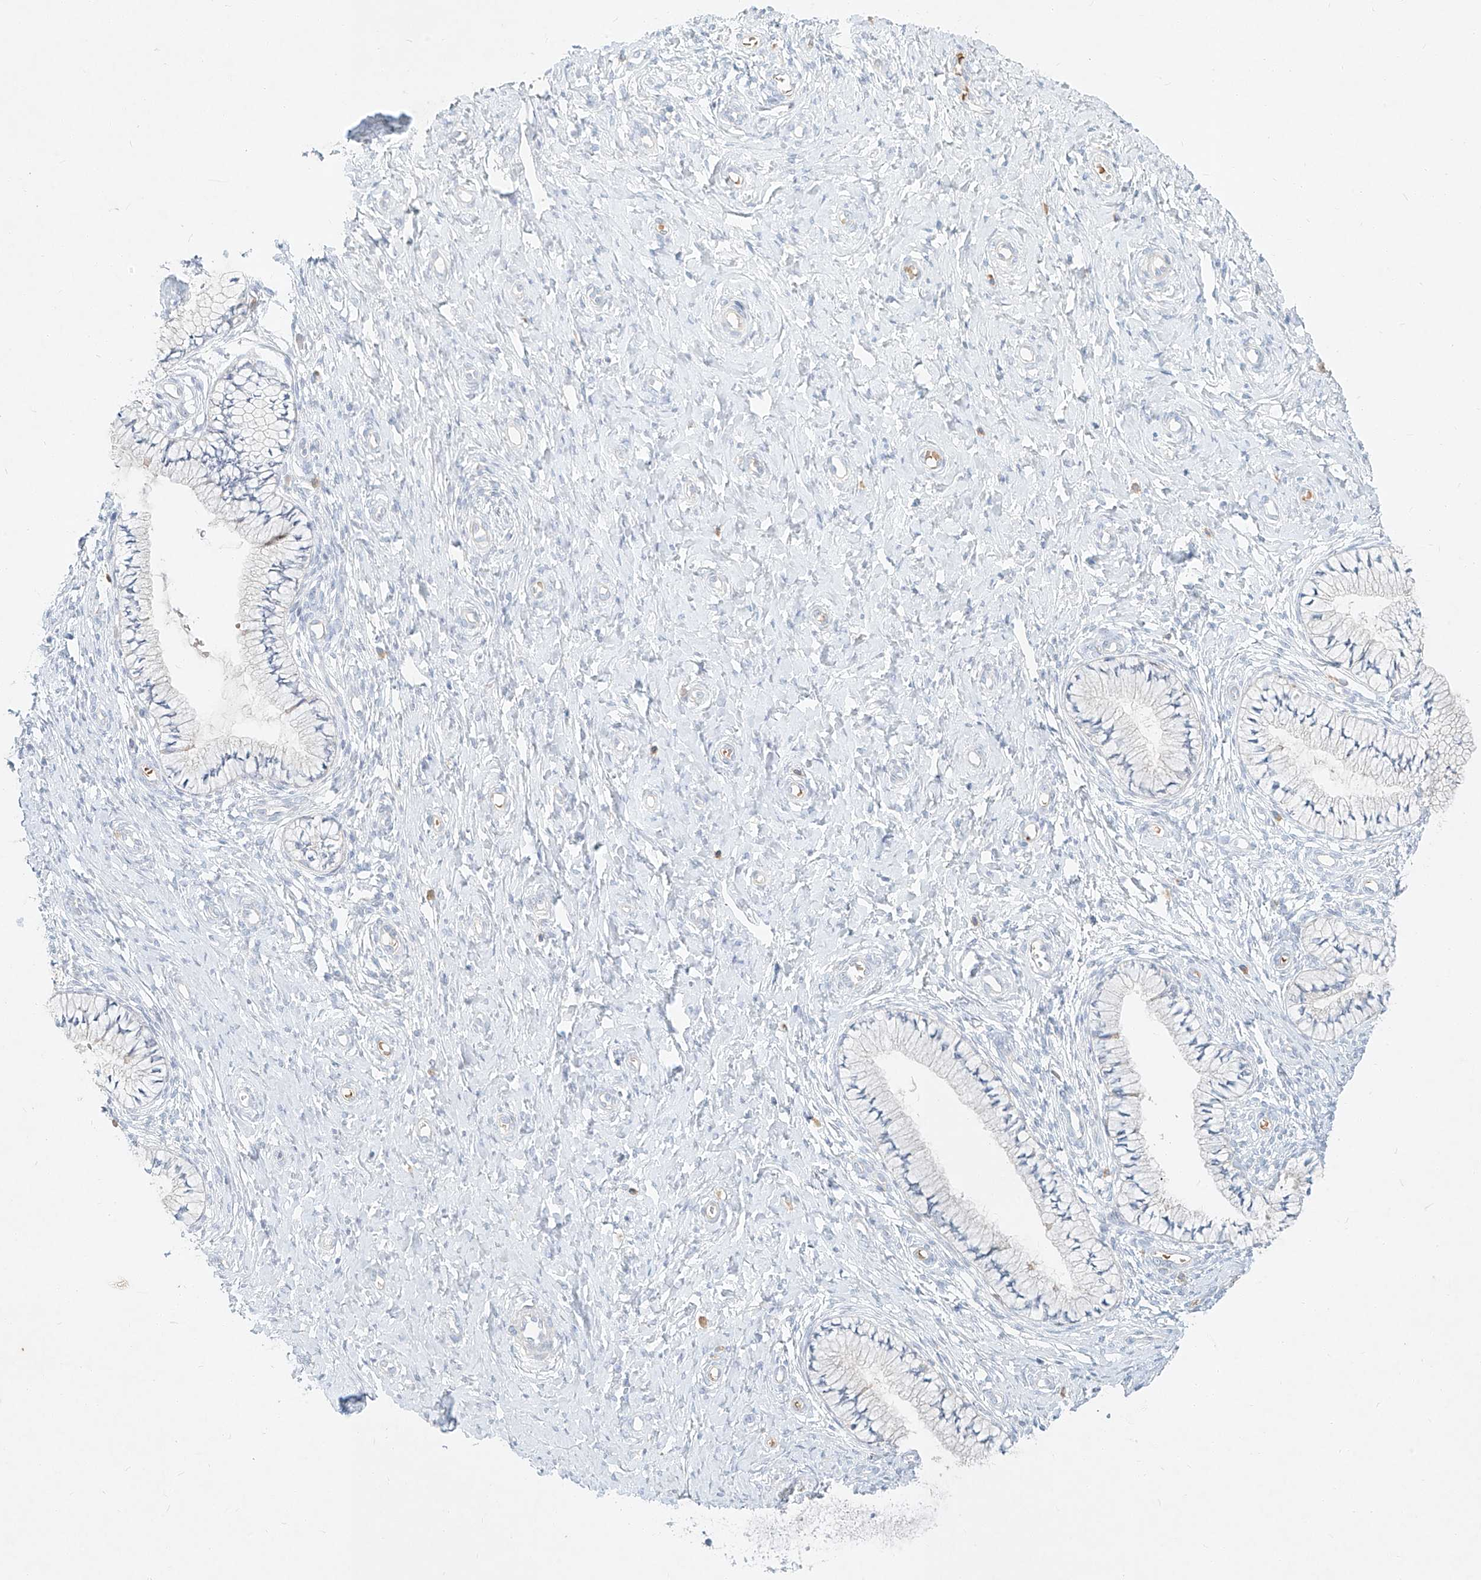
{"staining": {"intensity": "negative", "quantity": "none", "location": "none"}, "tissue": "cervix", "cell_type": "Glandular cells", "image_type": "normal", "snomed": [{"axis": "morphology", "description": "Normal tissue, NOS"}, {"axis": "topography", "description": "Cervix"}], "caption": "High magnification brightfield microscopy of unremarkable cervix stained with DAB (3,3'-diaminobenzidine) (brown) and counterstained with hematoxylin (blue): glandular cells show no significant positivity. (DAB (3,3'-diaminobenzidine) IHC visualized using brightfield microscopy, high magnification).", "gene": "SYTL3", "patient": {"sex": "female", "age": 36}}